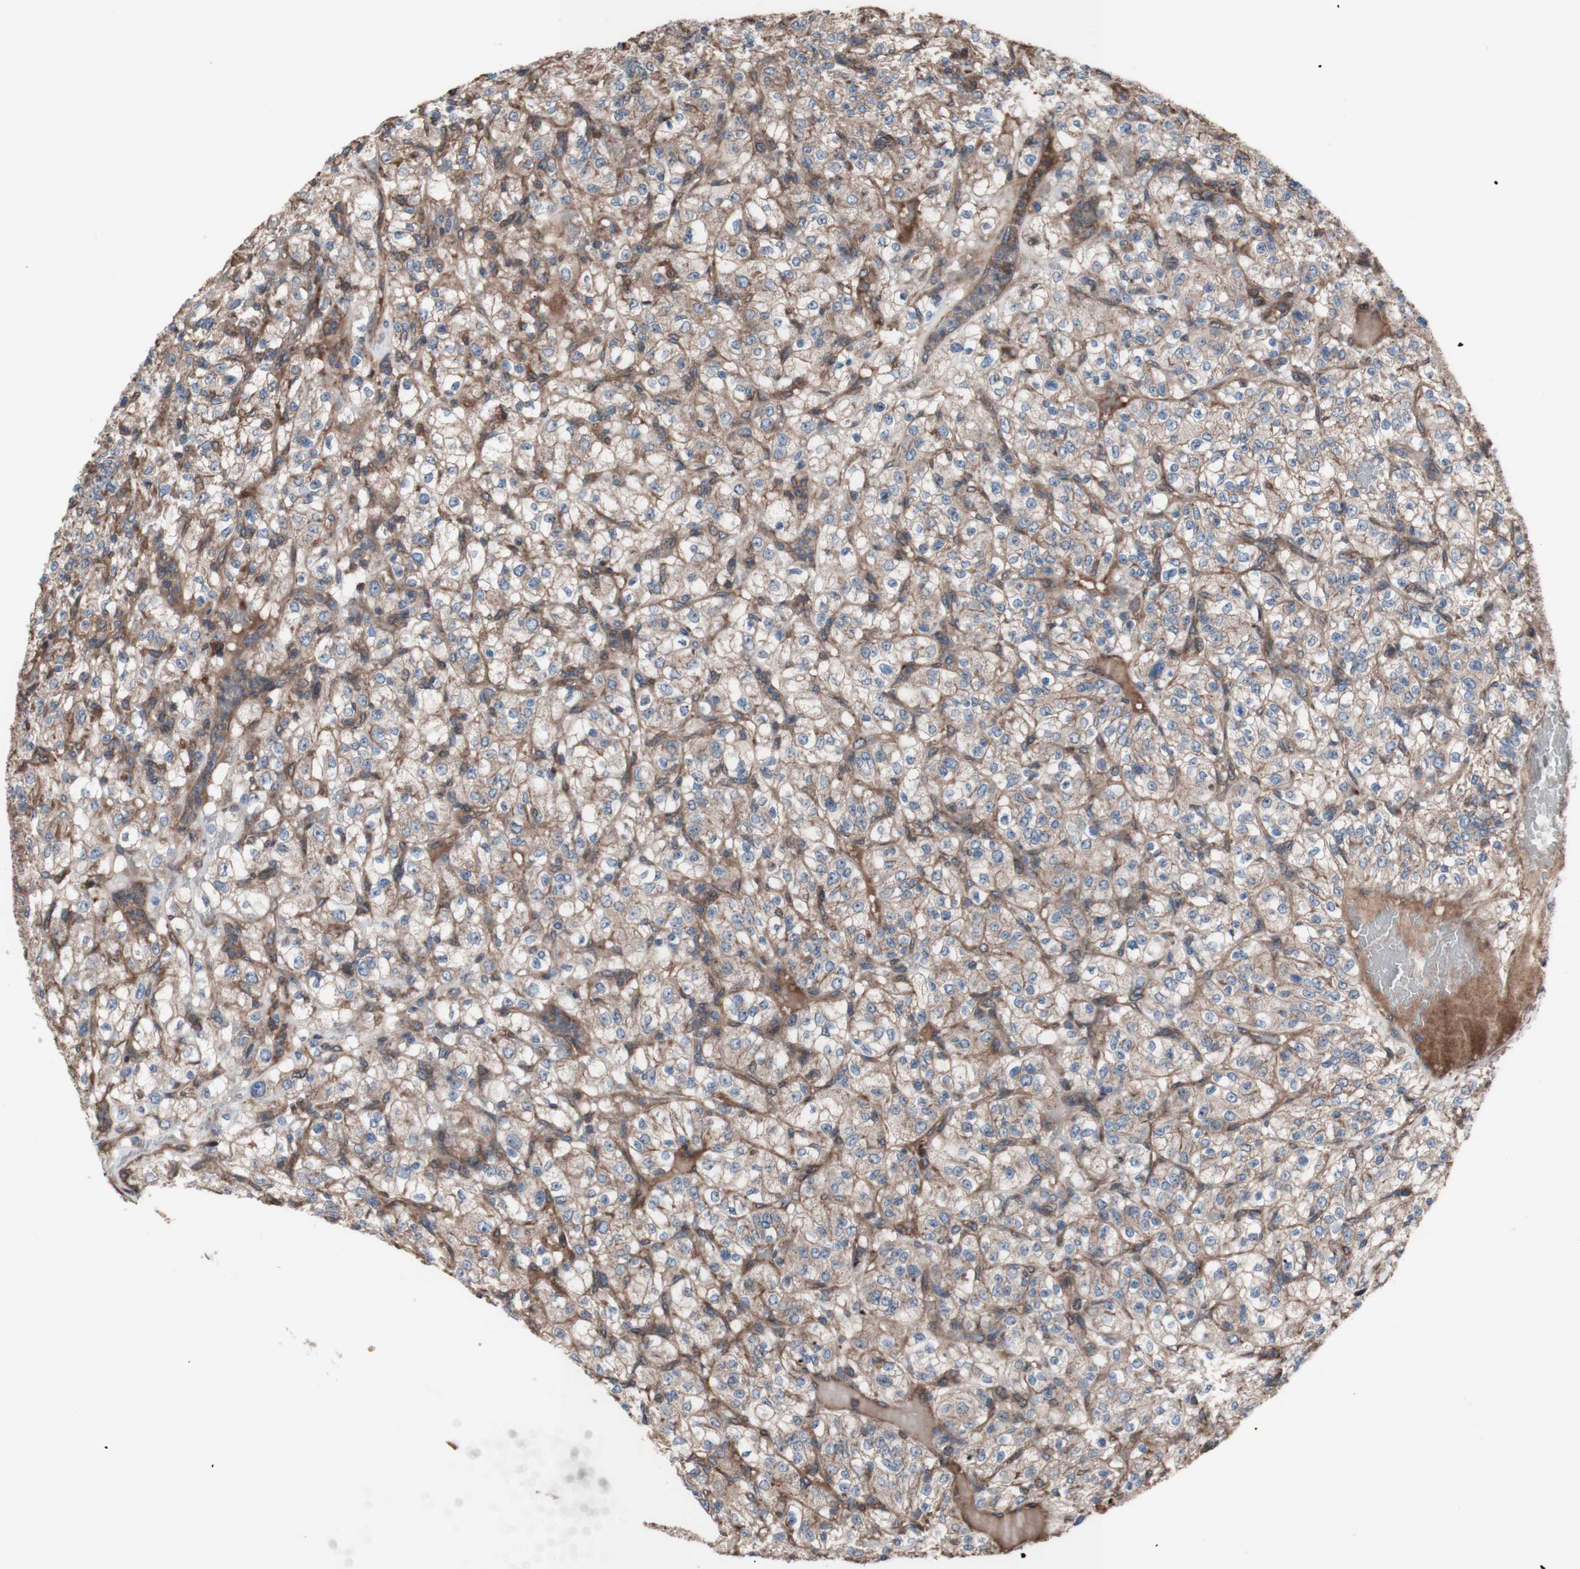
{"staining": {"intensity": "weak", "quantity": ">75%", "location": "cytoplasmic/membranous"}, "tissue": "renal cancer", "cell_type": "Tumor cells", "image_type": "cancer", "snomed": [{"axis": "morphology", "description": "Normal tissue, NOS"}, {"axis": "morphology", "description": "Adenocarcinoma, NOS"}, {"axis": "topography", "description": "Kidney"}], "caption": "Immunohistochemistry (IHC) photomicrograph of neoplastic tissue: renal cancer stained using IHC reveals low levels of weak protein expression localized specifically in the cytoplasmic/membranous of tumor cells, appearing as a cytoplasmic/membranous brown color.", "gene": "COPB1", "patient": {"sex": "female", "age": 72}}